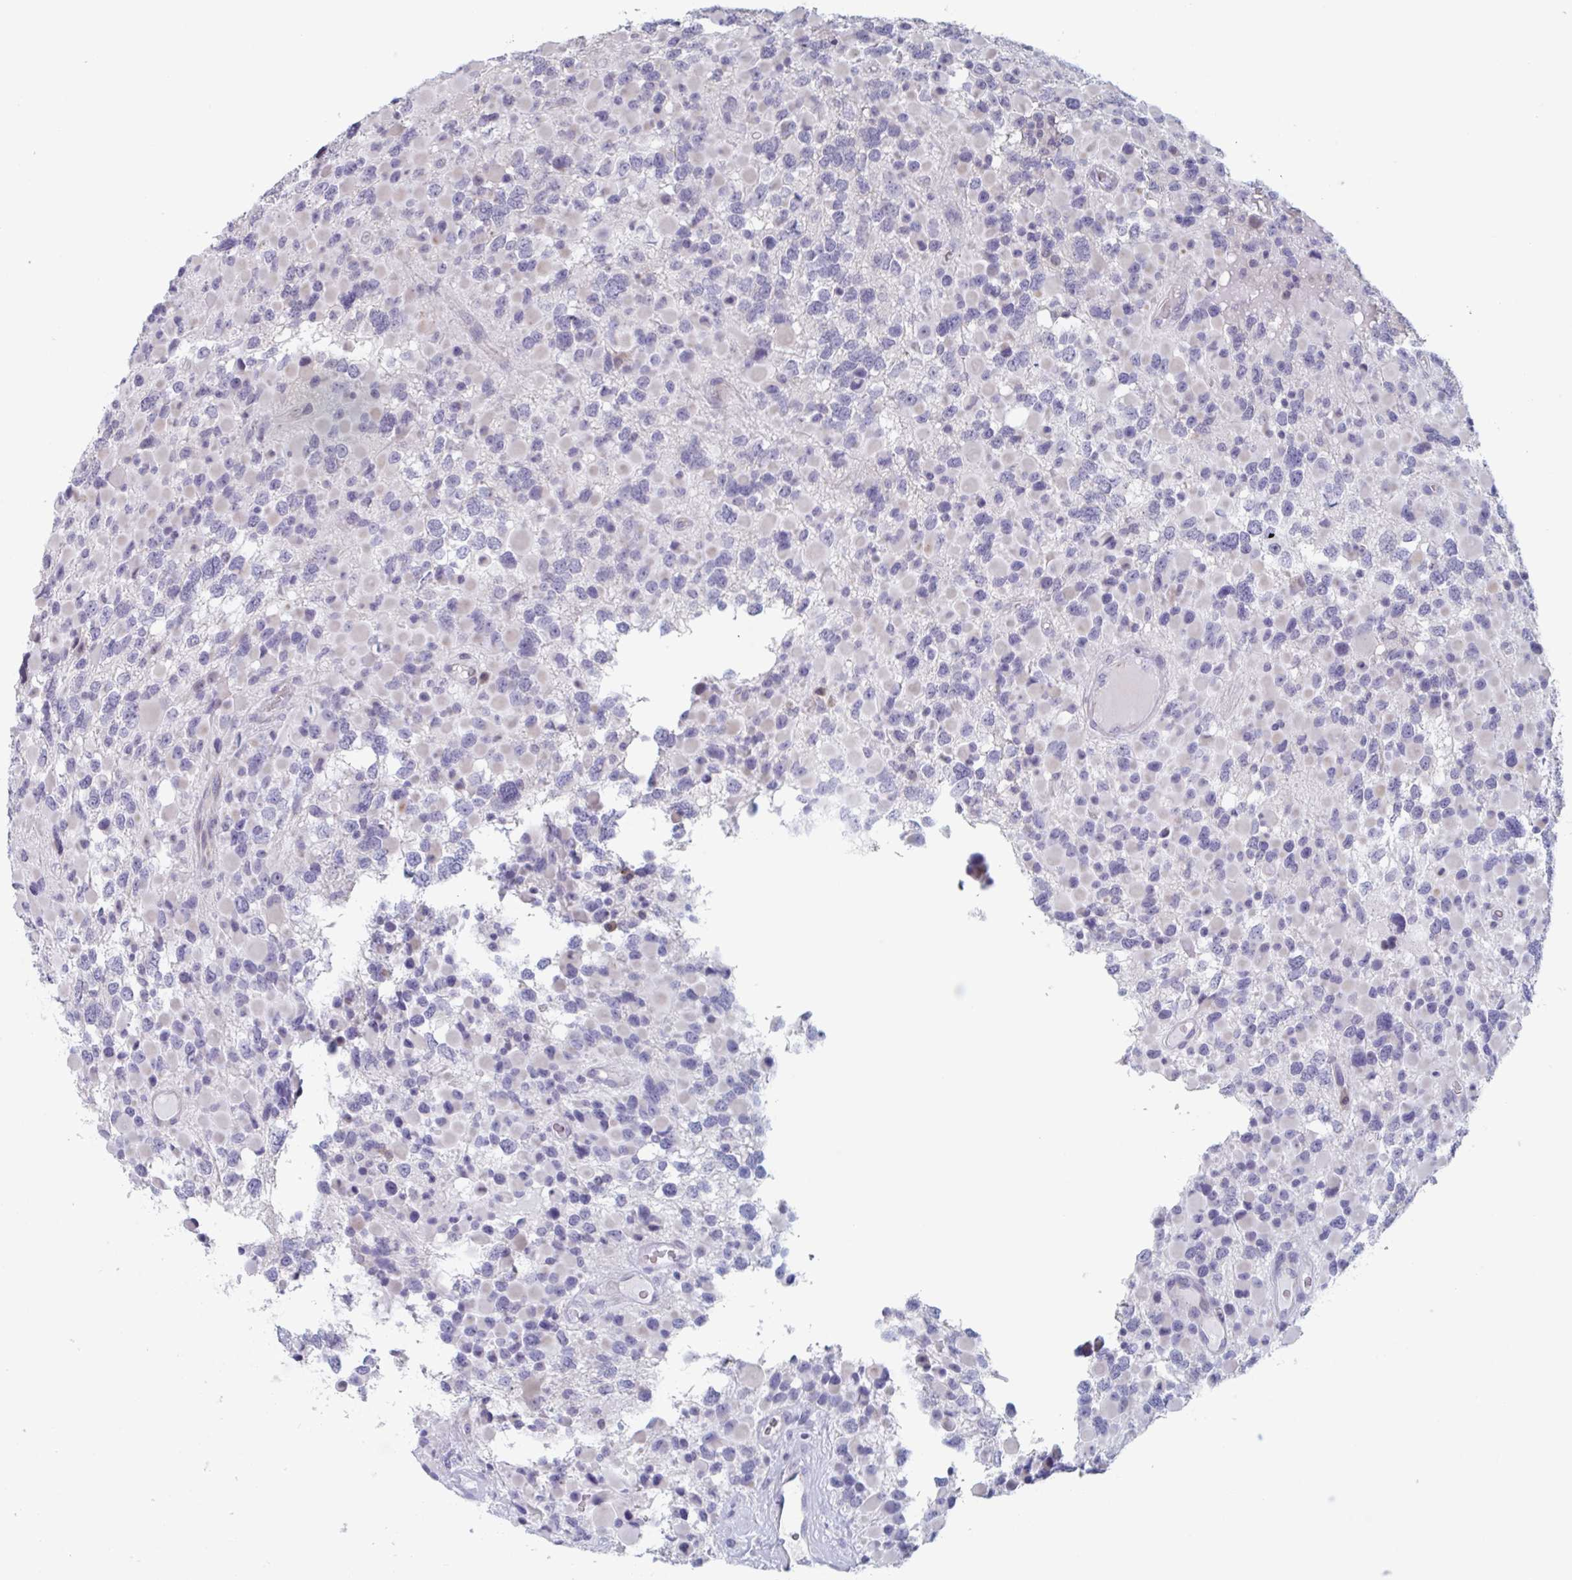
{"staining": {"intensity": "negative", "quantity": "none", "location": "none"}, "tissue": "glioma", "cell_type": "Tumor cells", "image_type": "cancer", "snomed": [{"axis": "morphology", "description": "Glioma, malignant, High grade"}, {"axis": "topography", "description": "Brain"}], "caption": "Immunohistochemical staining of human malignant glioma (high-grade) demonstrates no significant positivity in tumor cells.", "gene": "FOXA1", "patient": {"sex": "female", "age": 40}}